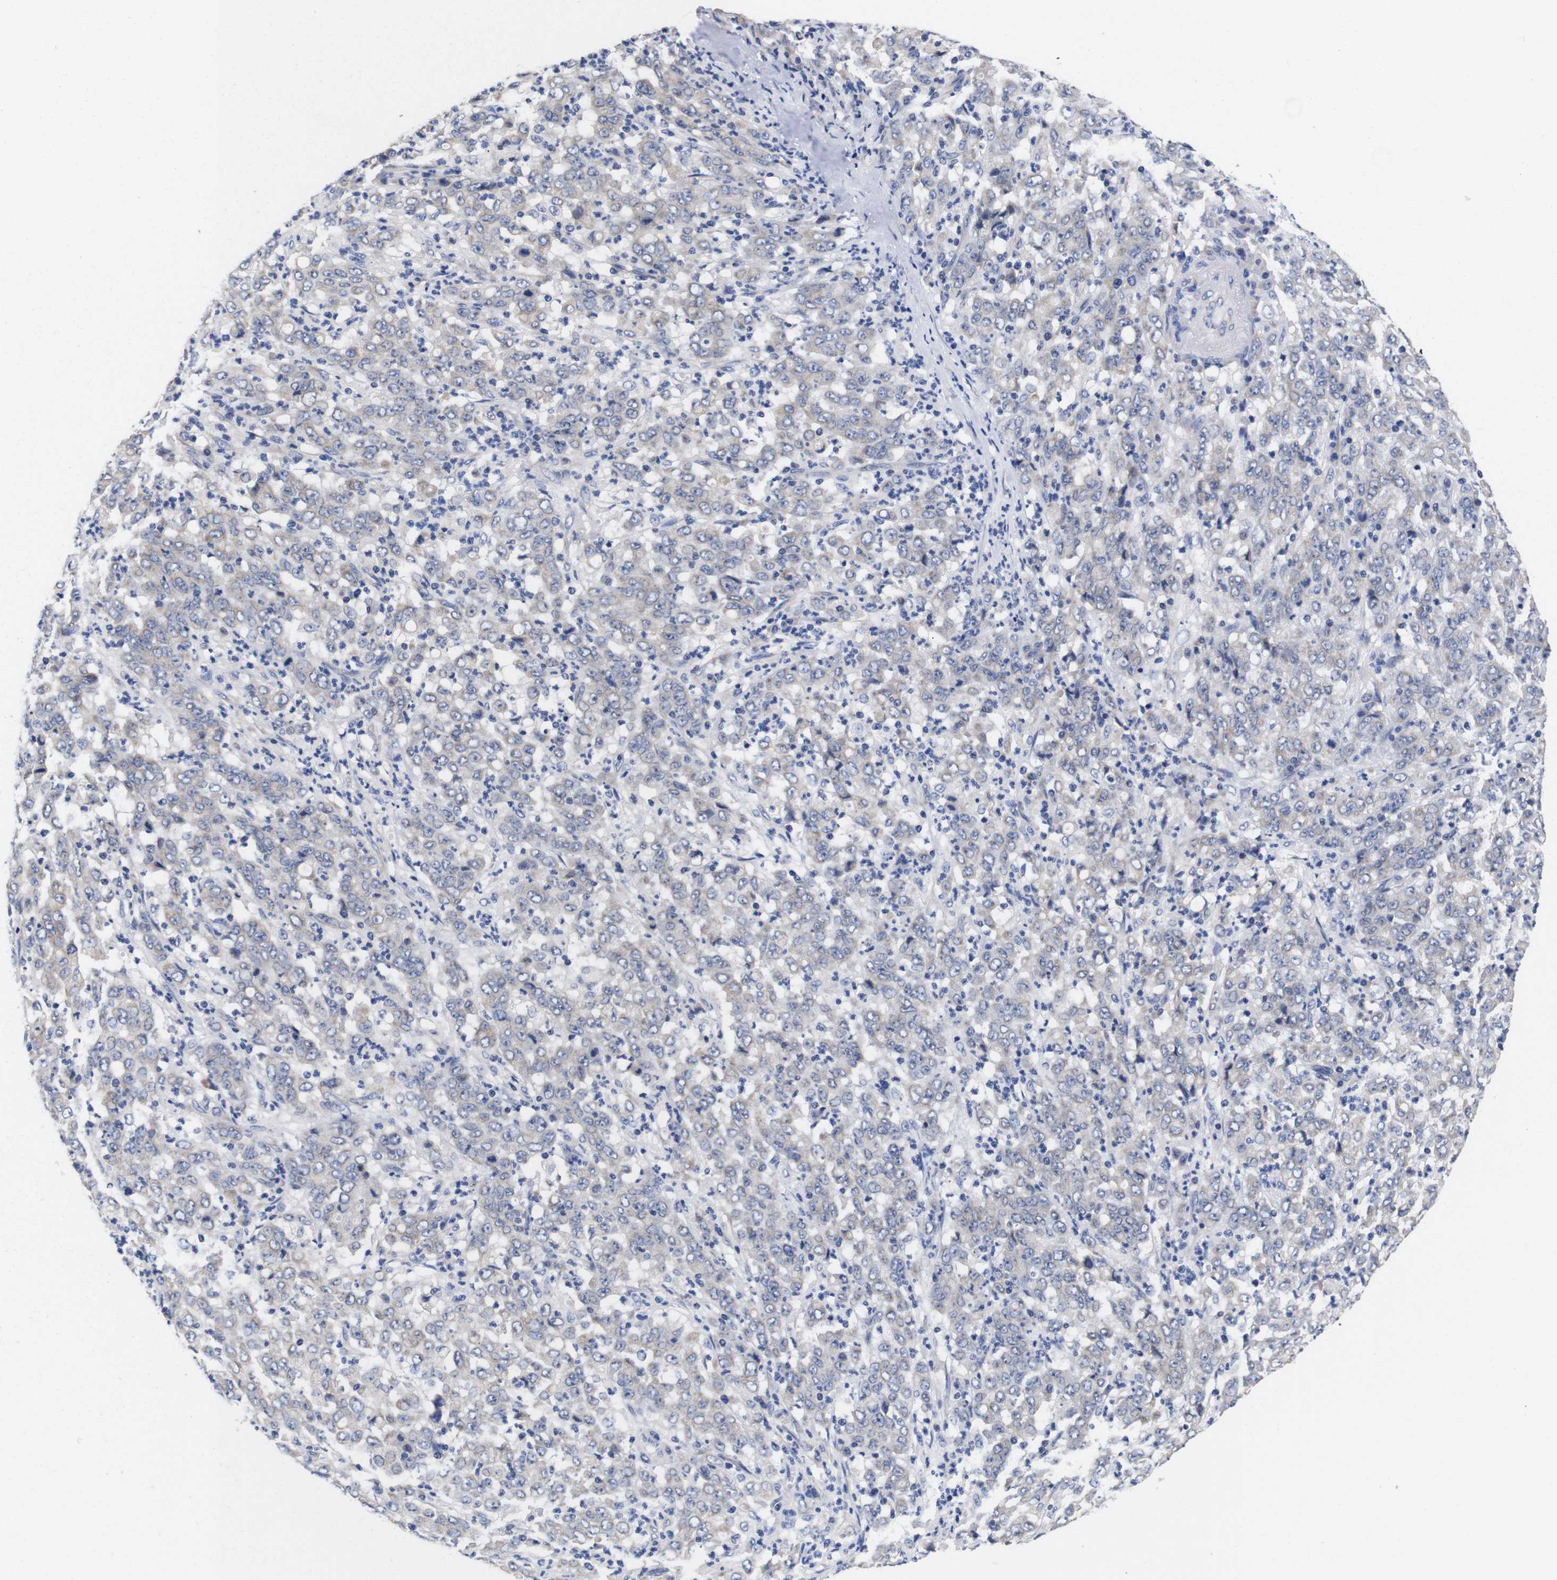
{"staining": {"intensity": "negative", "quantity": "none", "location": "none"}, "tissue": "stomach cancer", "cell_type": "Tumor cells", "image_type": "cancer", "snomed": [{"axis": "morphology", "description": "Adenocarcinoma, NOS"}, {"axis": "topography", "description": "Stomach, lower"}], "caption": "An immunohistochemistry histopathology image of stomach adenocarcinoma is shown. There is no staining in tumor cells of stomach adenocarcinoma. (Brightfield microscopy of DAB immunohistochemistry at high magnification).", "gene": "OPN3", "patient": {"sex": "female", "age": 71}}